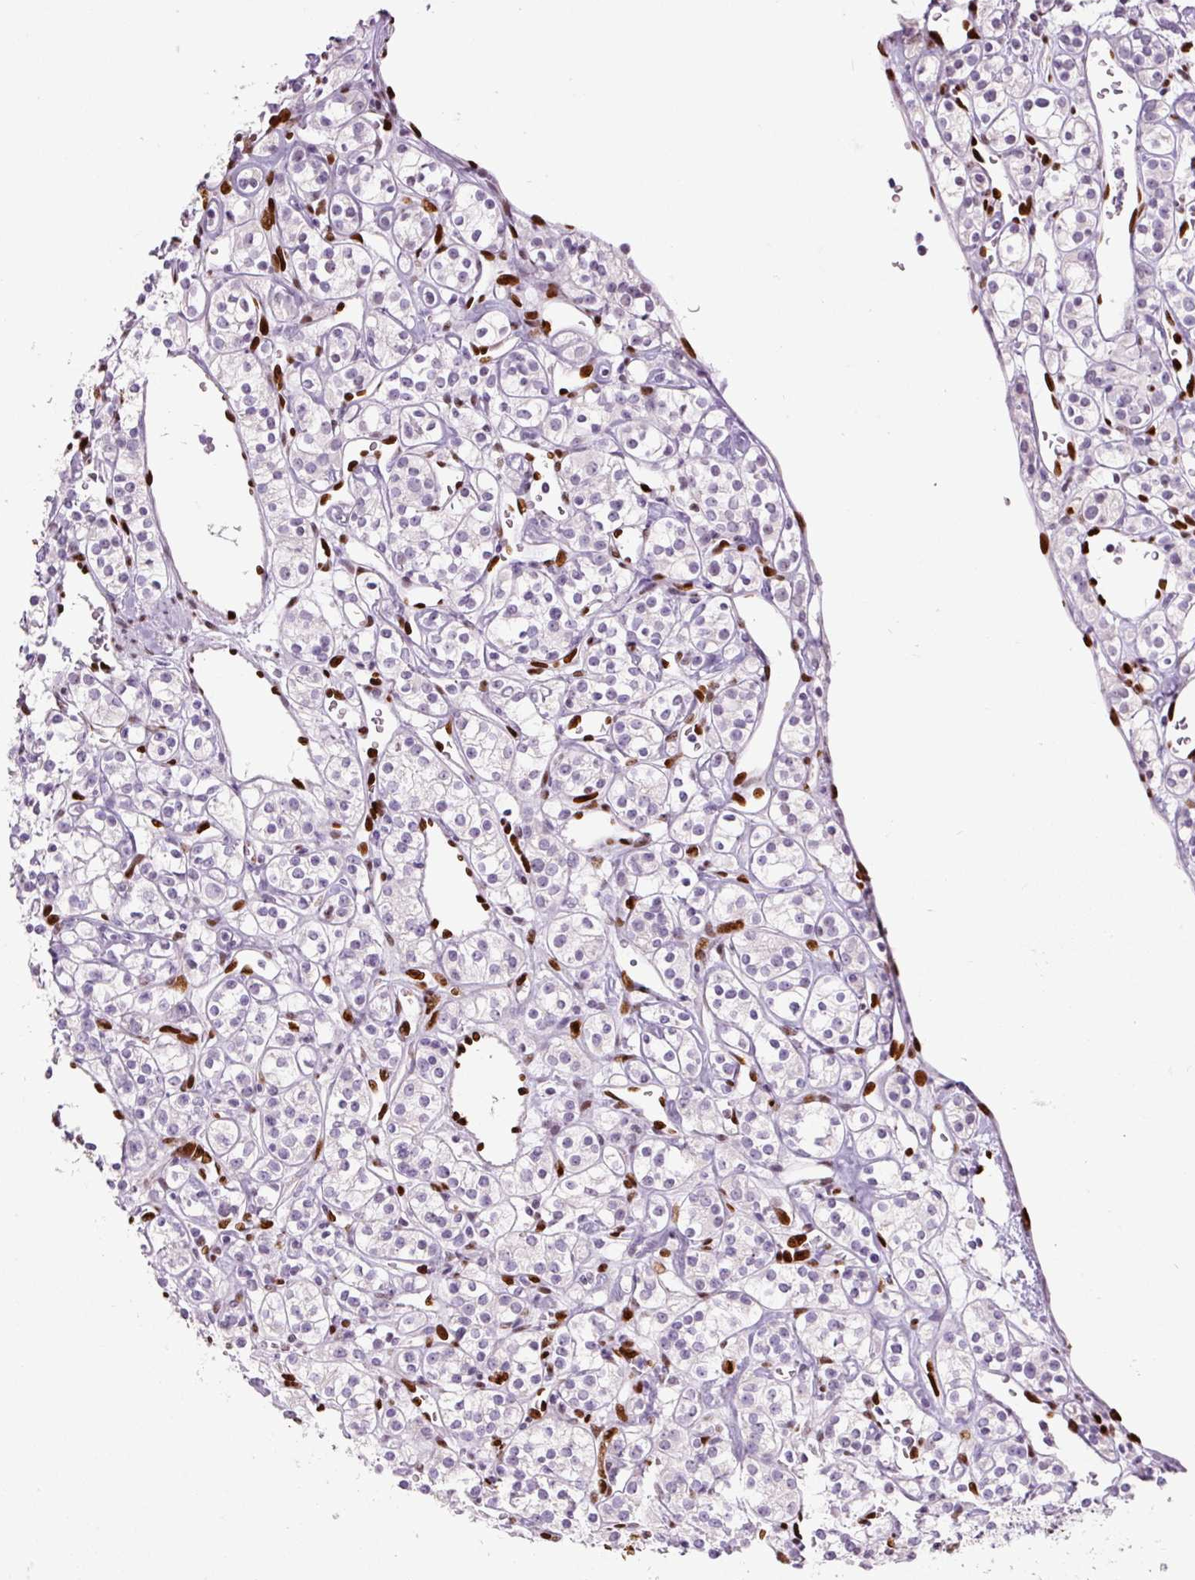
{"staining": {"intensity": "negative", "quantity": "none", "location": "none"}, "tissue": "renal cancer", "cell_type": "Tumor cells", "image_type": "cancer", "snomed": [{"axis": "morphology", "description": "Adenocarcinoma, NOS"}, {"axis": "topography", "description": "Kidney"}], "caption": "Immunohistochemistry (IHC) histopathology image of neoplastic tissue: renal cancer (adenocarcinoma) stained with DAB (3,3'-diaminobenzidine) shows no significant protein expression in tumor cells.", "gene": "ZEB1", "patient": {"sex": "male", "age": 77}}